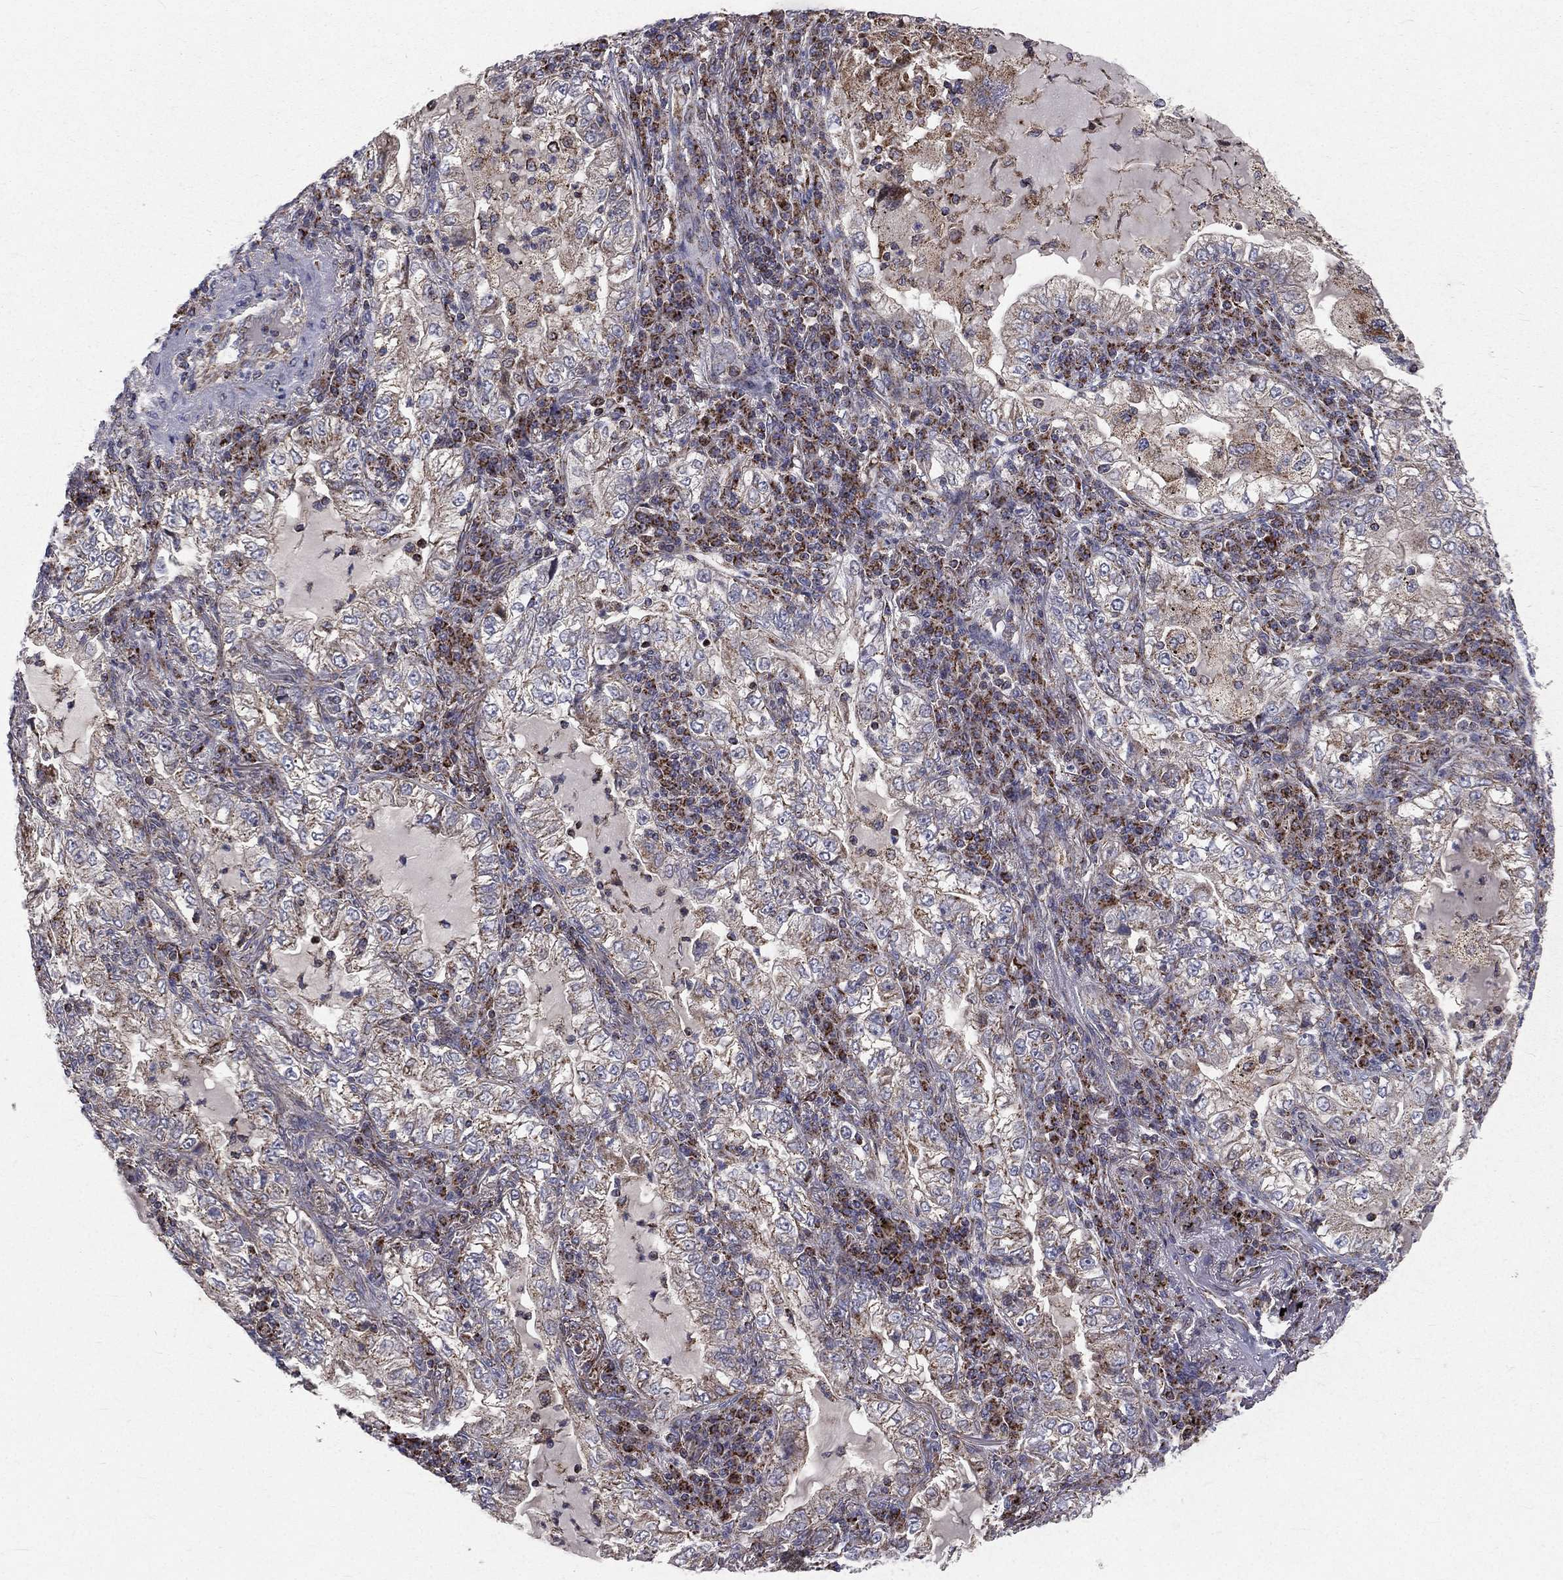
{"staining": {"intensity": "weak", "quantity": "<25%", "location": "cytoplasmic/membranous"}, "tissue": "lung cancer", "cell_type": "Tumor cells", "image_type": "cancer", "snomed": [{"axis": "morphology", "description": "Adenocarcinoma, NOS"}, {"axis": "topography", "description": "Lung"}], "caption": "An image of lung cancer (adenocarcinoma) stained for a protein demonstrates no brown staining in tumor cells.", "gene": "GPD1", "patient": {"sex": "female", "age": 73}}